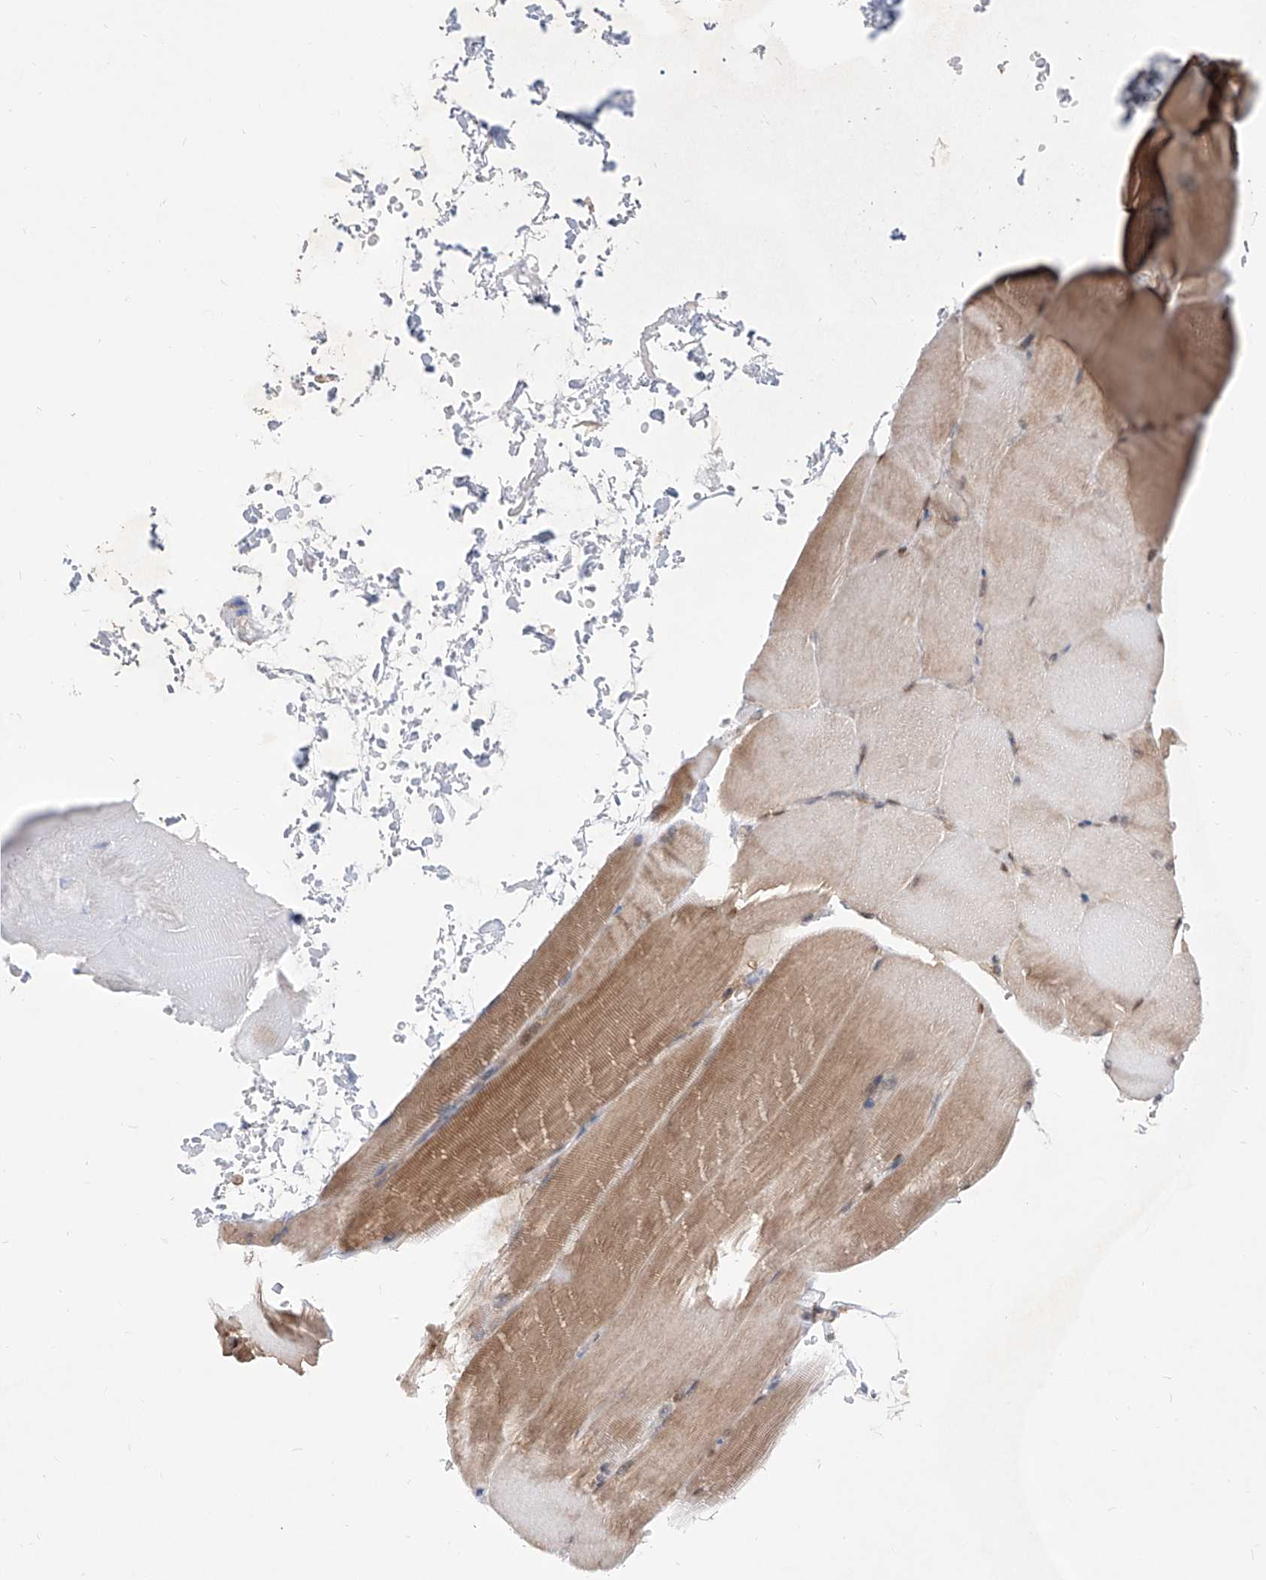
{"staining": {"intensity": "moderate", "quantity": "25%-75%", "location": "cytoplasmic/membranous"}, "tissue": "skeletal muscle", "cell_type": "Myocytes", "image_type": "normal", "snomed": [{"axis": "morphology", "description": "Normal tissue, NOS"}, {"axis": "topography", "description": "Skeletal muscle"}, {"axis": "topography", "description": "Parathyroid gland"}], "caption": "Skeletal muscle stained with DAB immunohistochemistry reveals medium levels of moderate cytoplasmic/membranous staining in about 25%-75% of myocytes.", "gene": "HOXC8", "patient": {"sex": "female", "age": 37}}